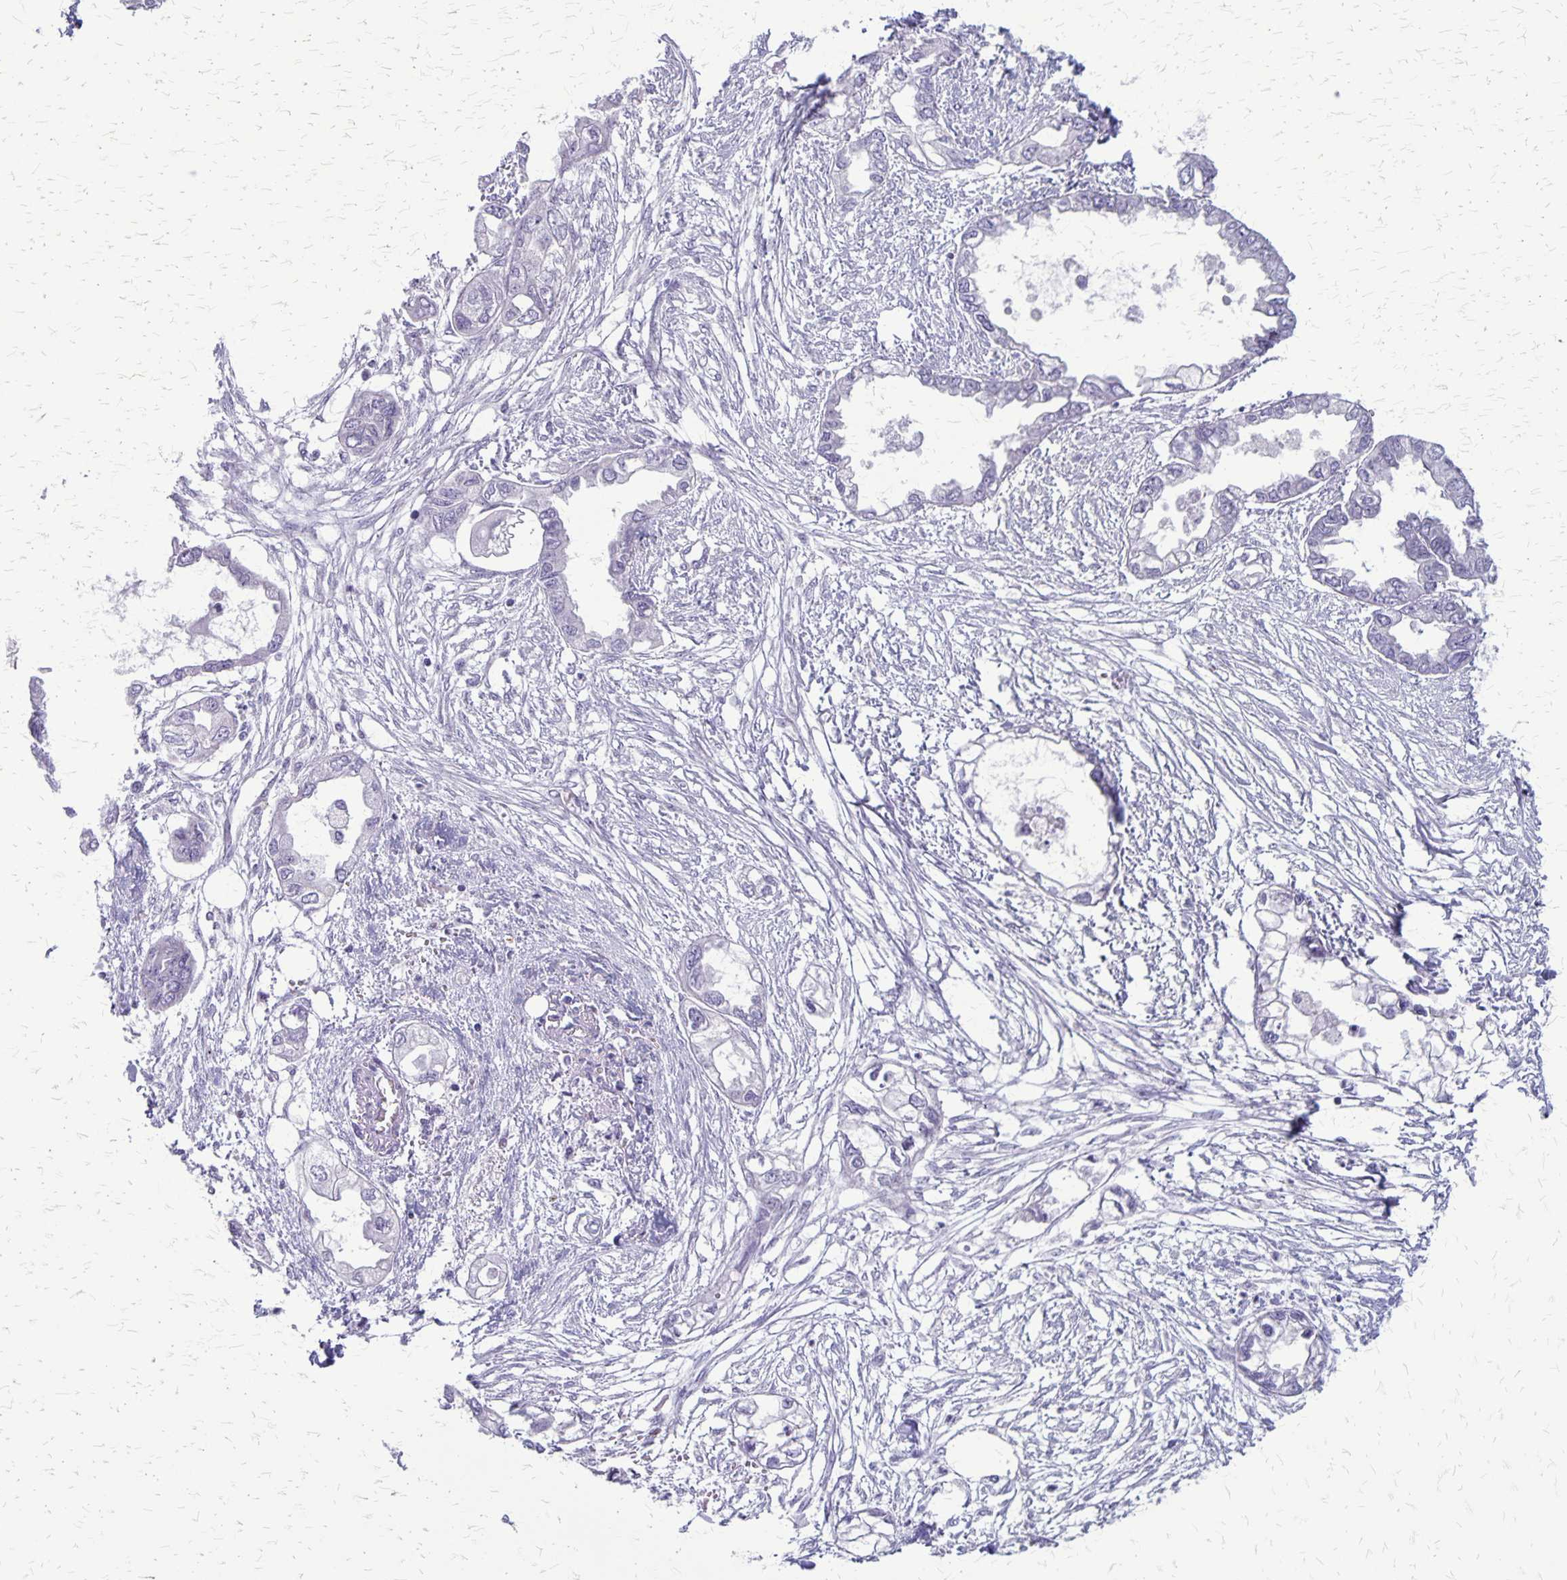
{"staining": {"intensity": "negative", "quantity": "none", "location": "none"}, "tissue": "endometrial cancer", "cell_type": "Tumor cells", "image_type": "cancer", "snomed": [{"axis": "morphology", "description": "Adenocarcinoma, NOS"}, {"axis": "morphology", "description": "Adenocarcinoma, metastatic, NOS"}, {"axis": "topography", "description": "Adipose tissue"}, {"axis": "topography", "description": "Endometrium"}], "caption": "This is an immunohistochemistry (IHC) histopathology image of human endometrial cancer (adenocarcinoma). There is no expression in tumor cells.", "gene": "PLXNB3", "patient": {"sex": "female", "age": 67}}